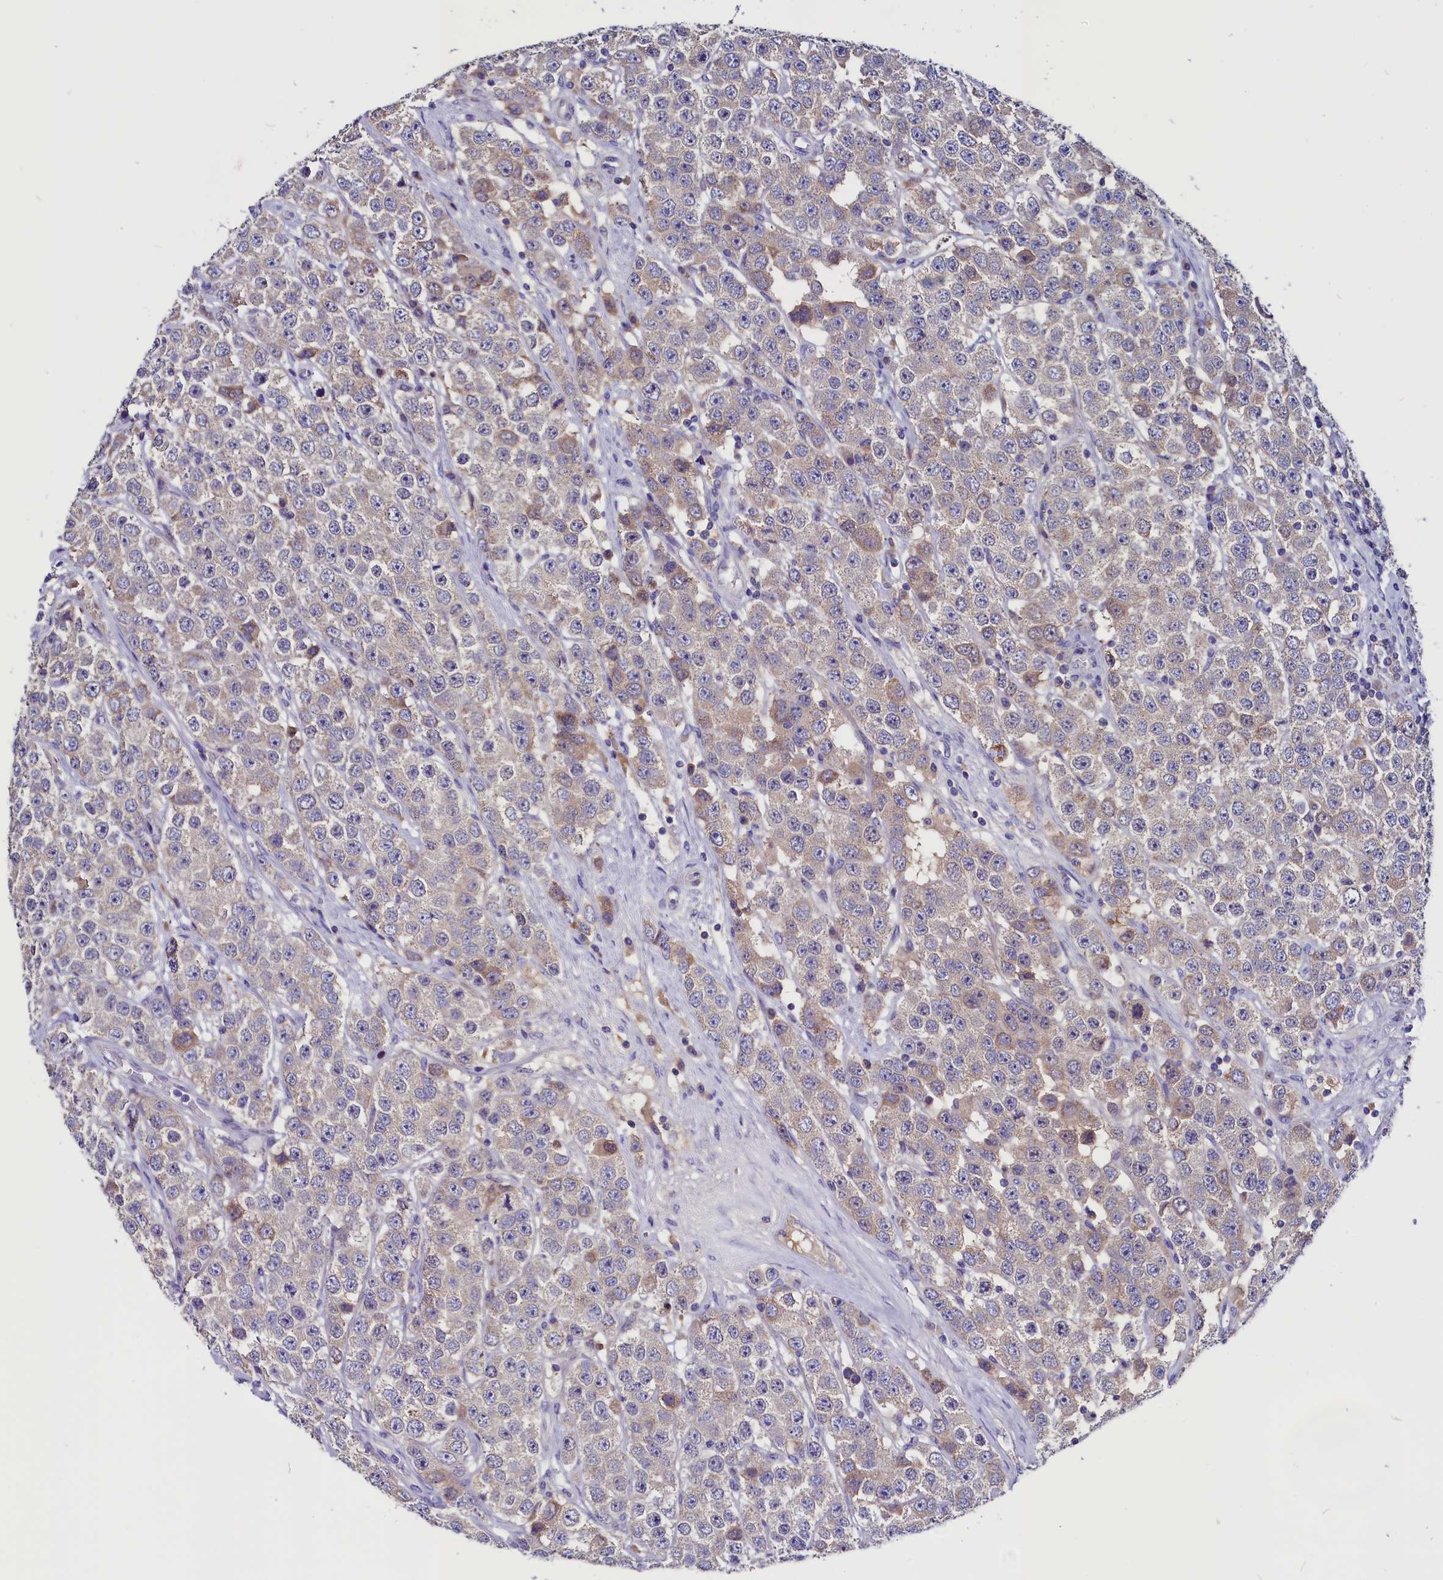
{"staining": {"intensity": "weak", "quantity": "25%-75%", "location": "cytoplasmic/membranous"}, "tissue": "testis cancer", "cell_type": "Tumor cells", "image_type": "cancer", "snomed": [{"axis": "morphology", "description": "Seminoma, NOS"}, {"axis": "topography", "description": "Testis"}], "caption": "Seminoma (testis) tissue exhibits weak cytoplasmic/membranous staining in approximately 25%-75% of tumor cells, visualized by immunohistochemistry.", "gene": "CCBE1", "patient": {"sex": "male", "age": 28}}